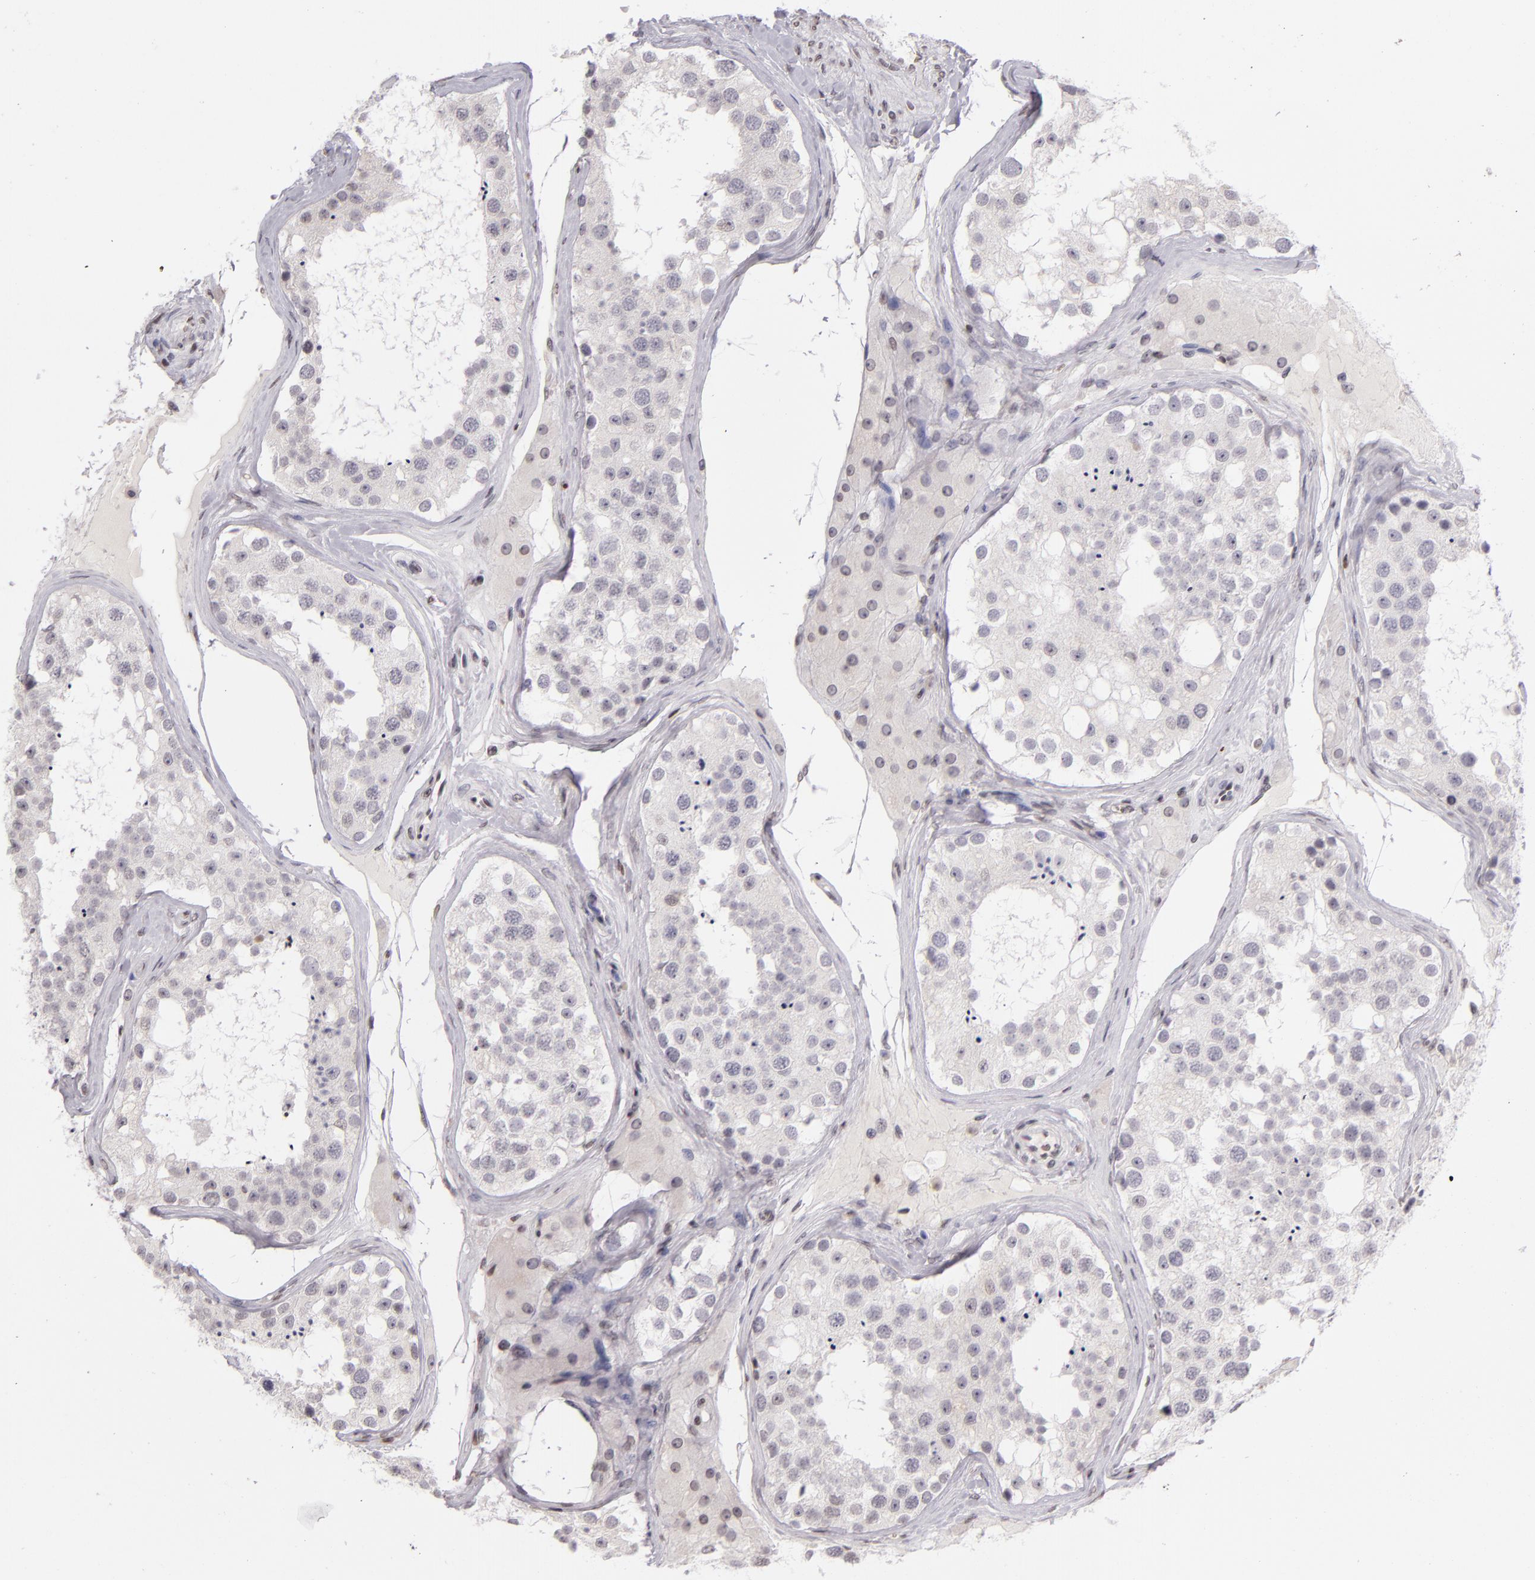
{"staining": {"intensity": "negative", "quantity": "none", "location": "none"}, "tissue": "testis", "cell_type": "Cells in seminiferous ducts", "image_type": "normal", "snomed": [{"axis": "morphology", "description": "Normal tissue, NOS"}, {"axis": "topography", "description": "Testis"}], "caption": "Photomicrograph shows no significant protein expression in cells in seminiferous ducts of unremarkable testis.", "gene": "CD40", "patient": {"sex": "male", "age": 68}}